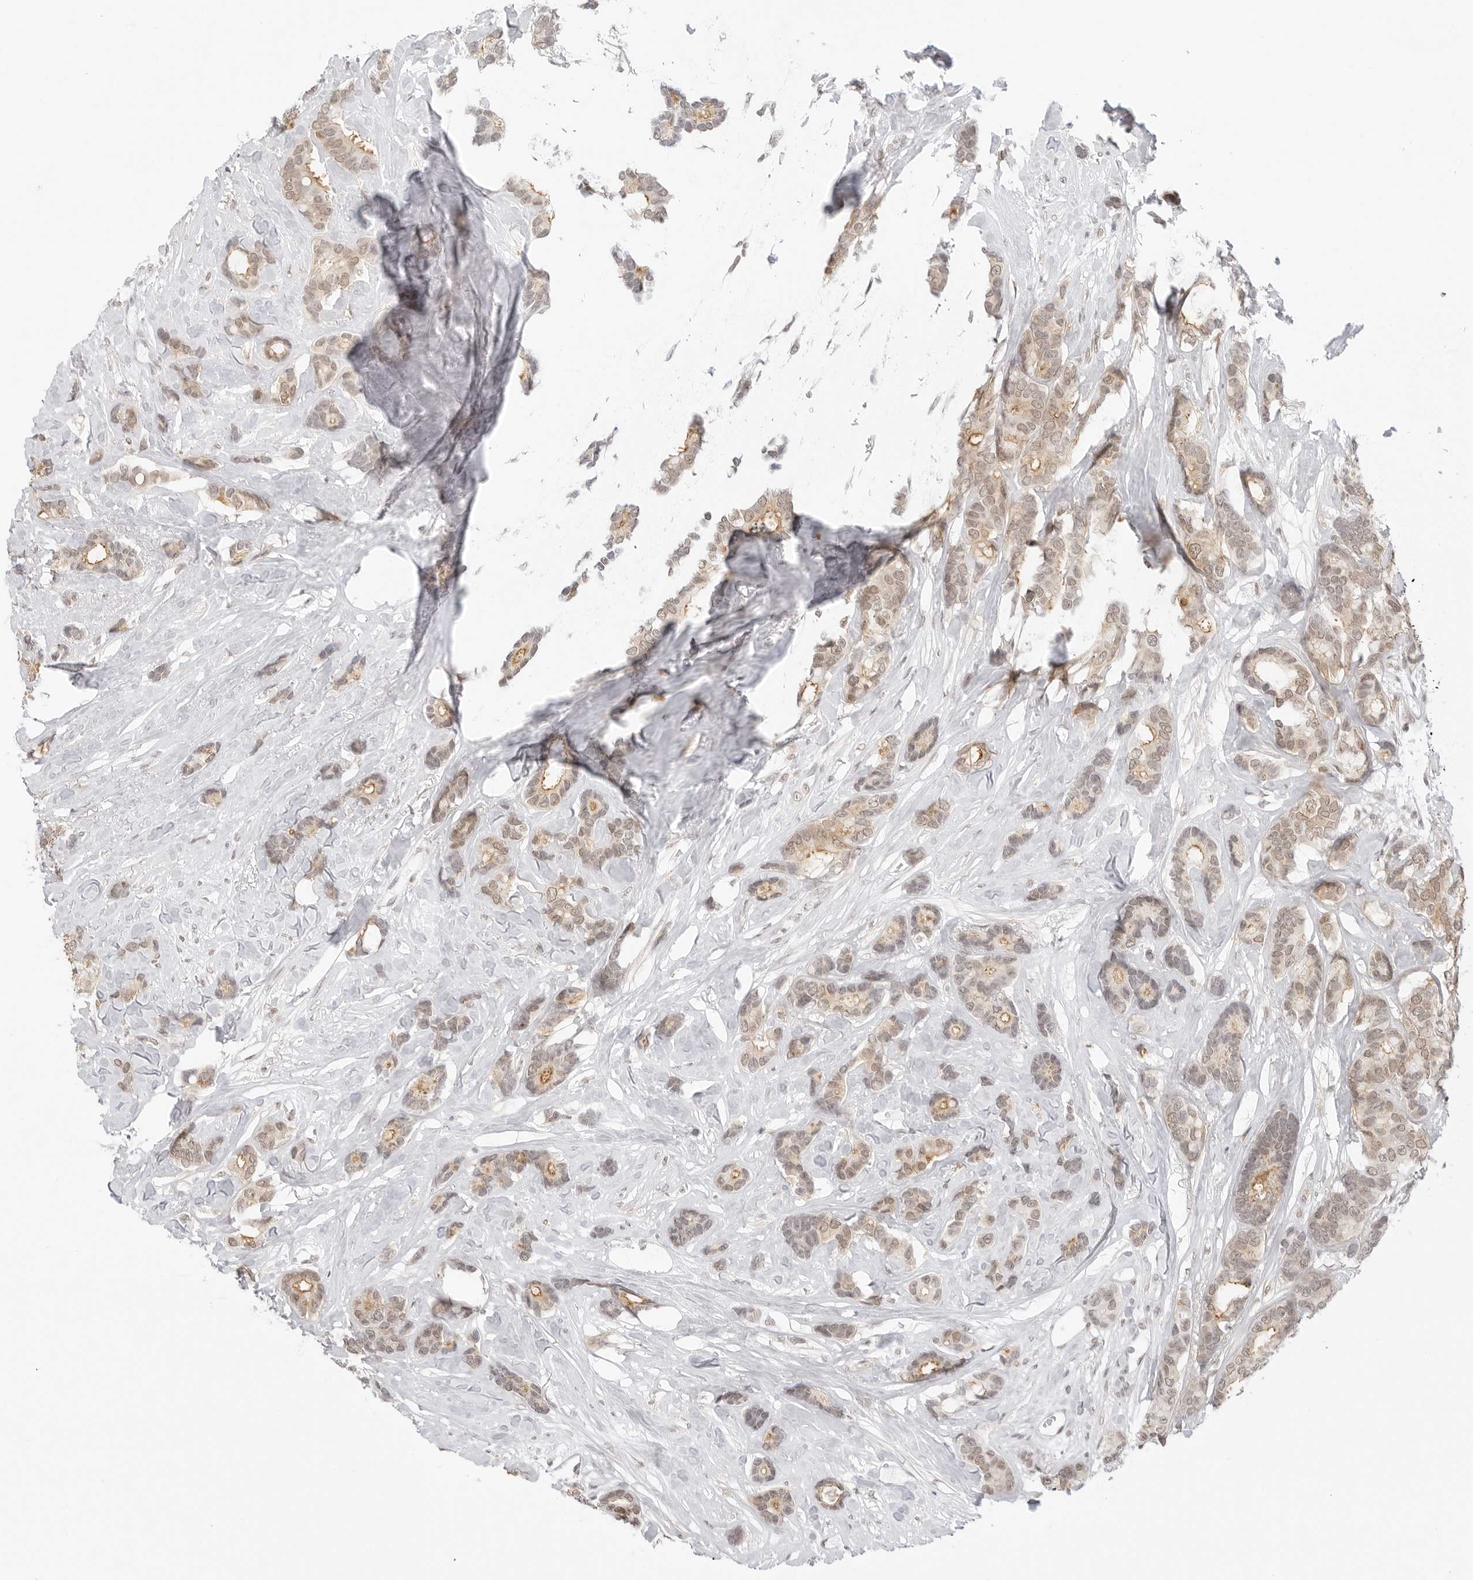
{"staining": {"intensity": "moderate", "quantity": ">75%", "location": "cytoplasmic/membranous,nuclear"}, "tissue": "breast cancer", "cell_type": "Tumor cells", "image_type": "cancer", "snomed": [{"axis": "morphology", "description": "Duct carcinoma"}, {"axis": "topography", "description": "Breast"}], "caption": "A micrograph of human invasive ductal carcinoma (breast) stained for a protein displays moderate cytoplasmic/membranous and nuclear brown staining in tumor cells. (DAB IHC with brightfield microscopy, high magnification).", "gene": "TCIM", "patient": {"sex": "female", "age": 87}}